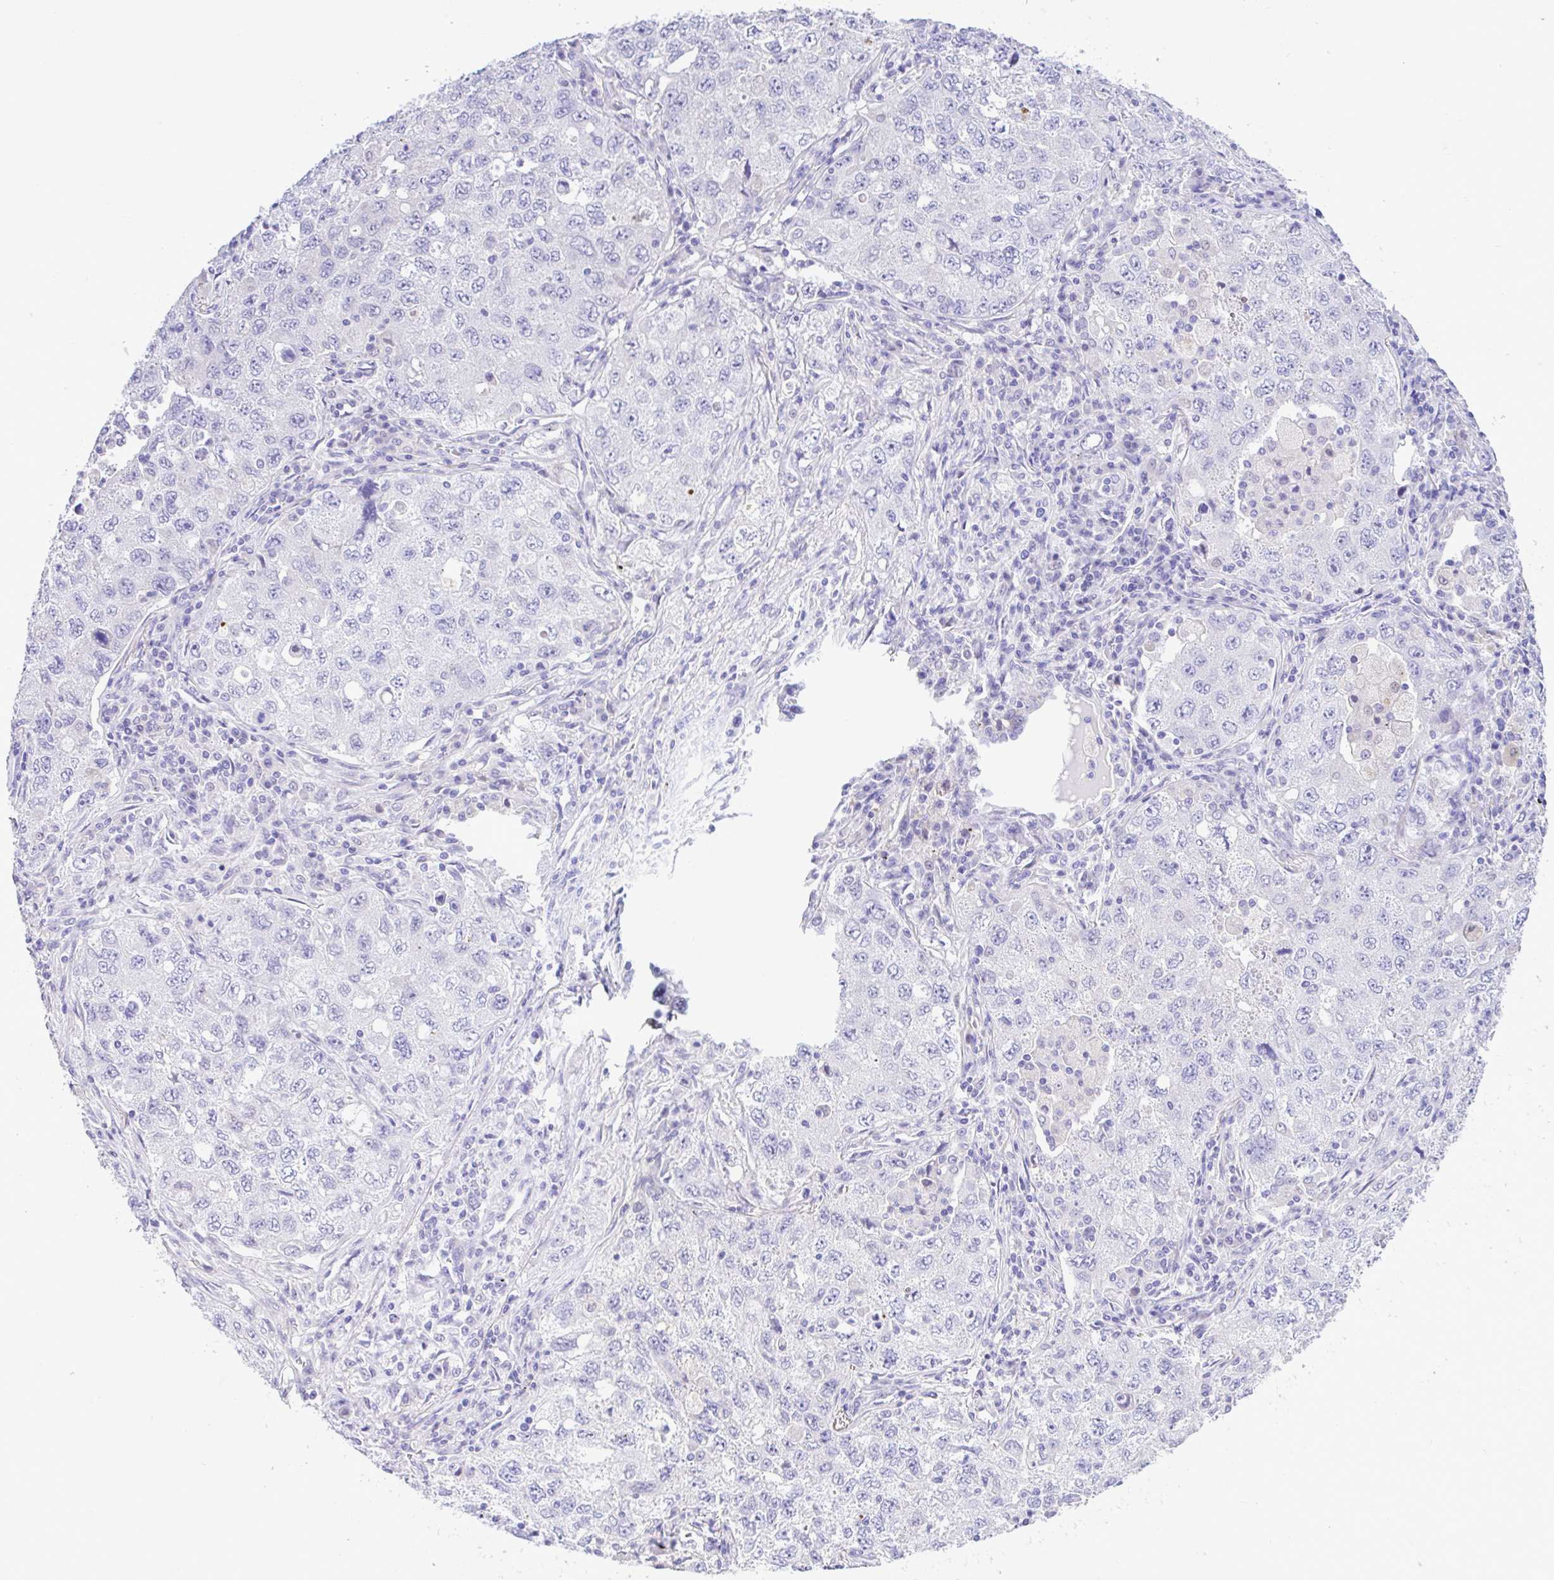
{"staining": {"intensity": "negative", "quantity": "none", "location": "none"}, "tissue": "lung cancer", "cell_type": "Tumor cells", "image_type": "cancer", "snomed": [{"axis": "morphology", "description": "Adenocarcinoma, NOS"}, {"axis": "topography", "description": "Lung"}], "caption": "IHC photomicrograph of neoplastic tissue: human lung cancer (adenocarcinoma) stained with DAB (3,3'-diaminobenzidine) shows no significant protein staining in tumor cells.", "gene": "ANO4", "patient": {"sex": "female", "age": 57}}